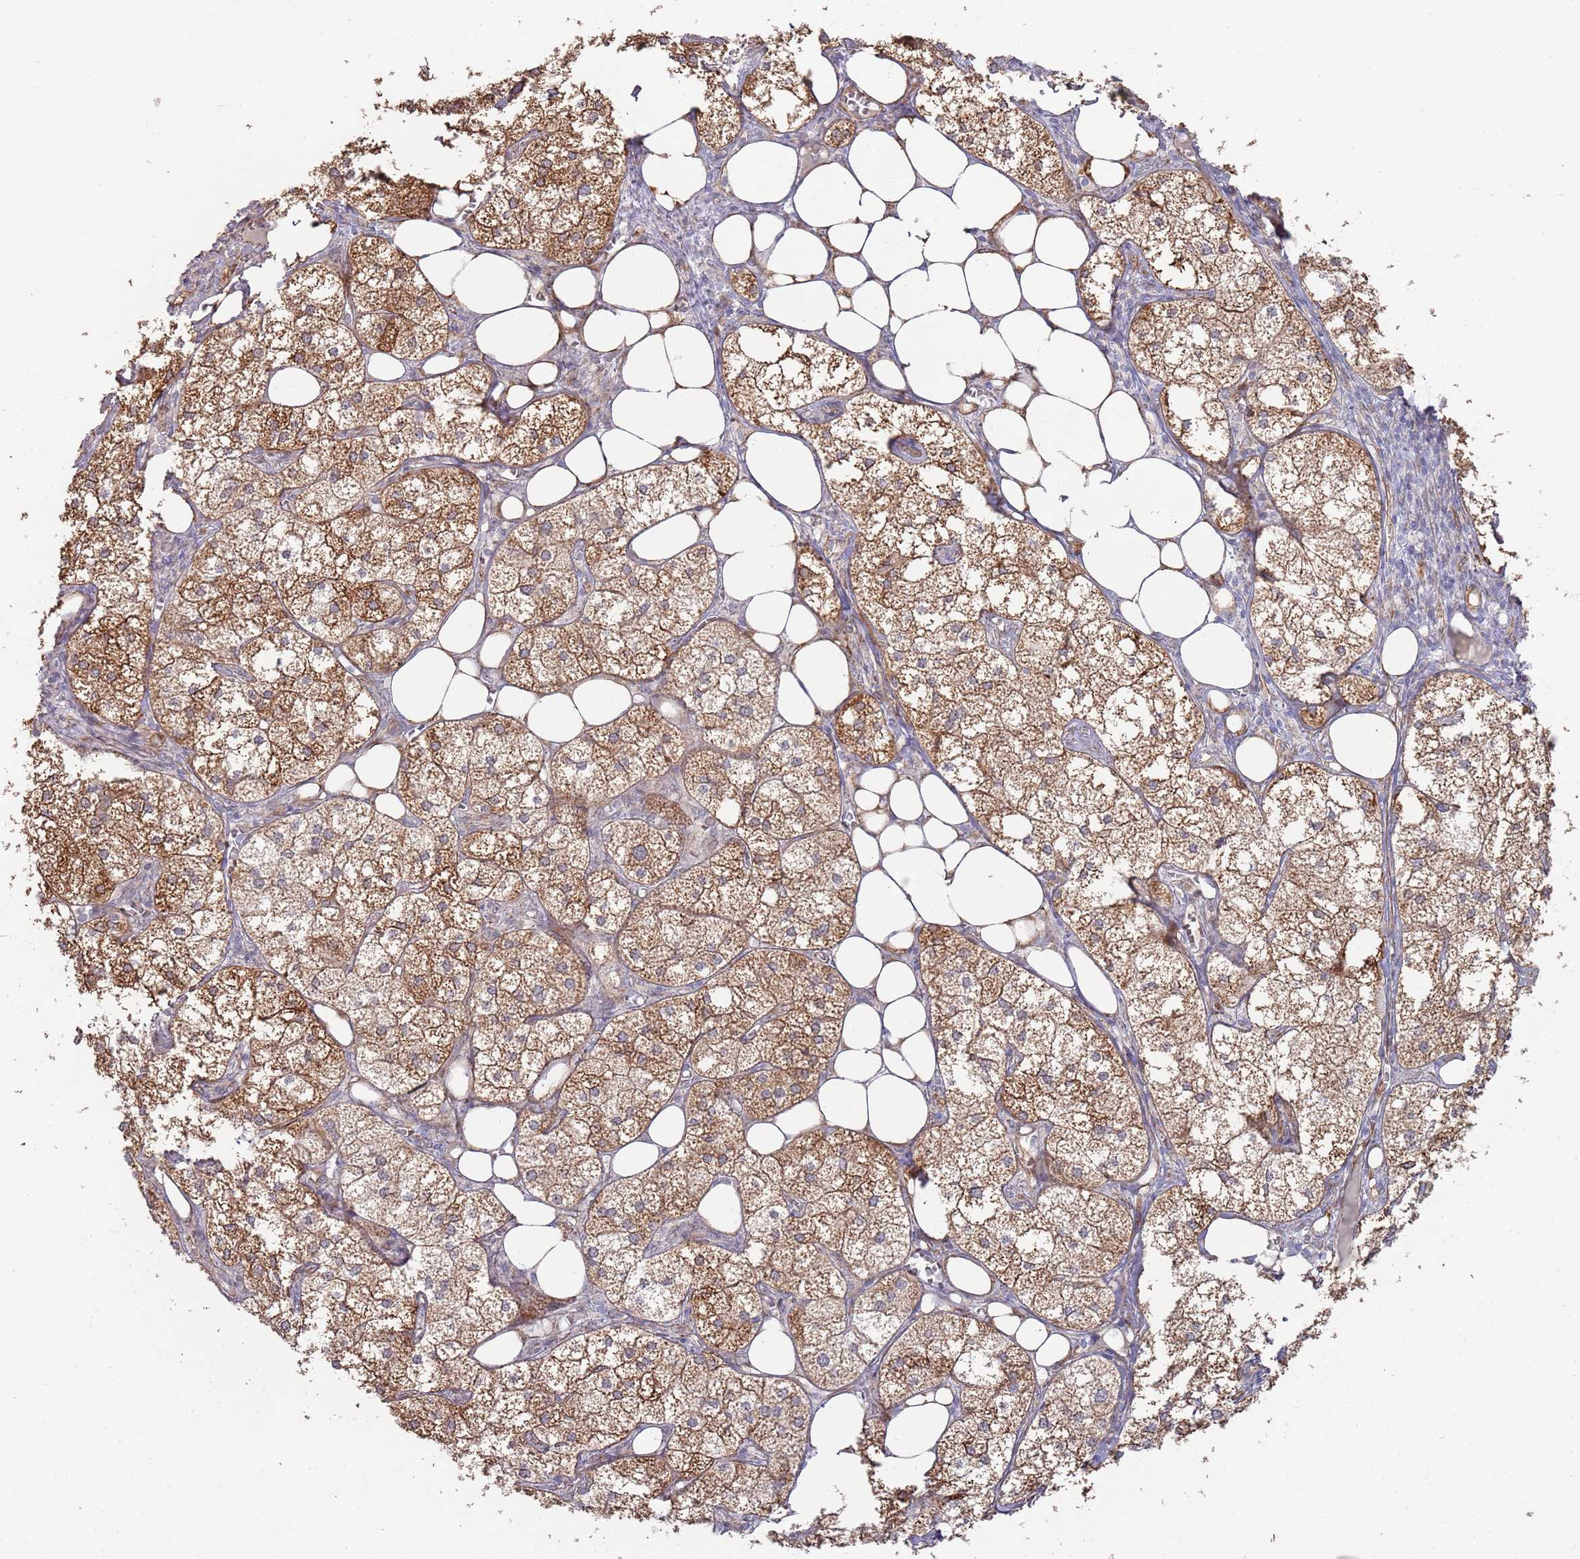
{"staining": {"intensity": "moderate", "quantity": ">75%", "location": "cytoplasmic/membranous"}, "tissue": "adrenal gland", "cell_type": "Glandular cells", "image_type": "normal", "snomed": [{"axis": "morphology", "description": "Normal tissue, NOS"}, {"axis": "topography", "description": "Adrenal gland"}], "caption": "A micrograph showing moderate cytoplasmic/membranous expression in approximately >75% of glandular cells in benign adrenal gland, as visualized by brown immunohistochemical staining.", "gene": "PHF21A", "patient": {"sex": "female", "age": 61}}